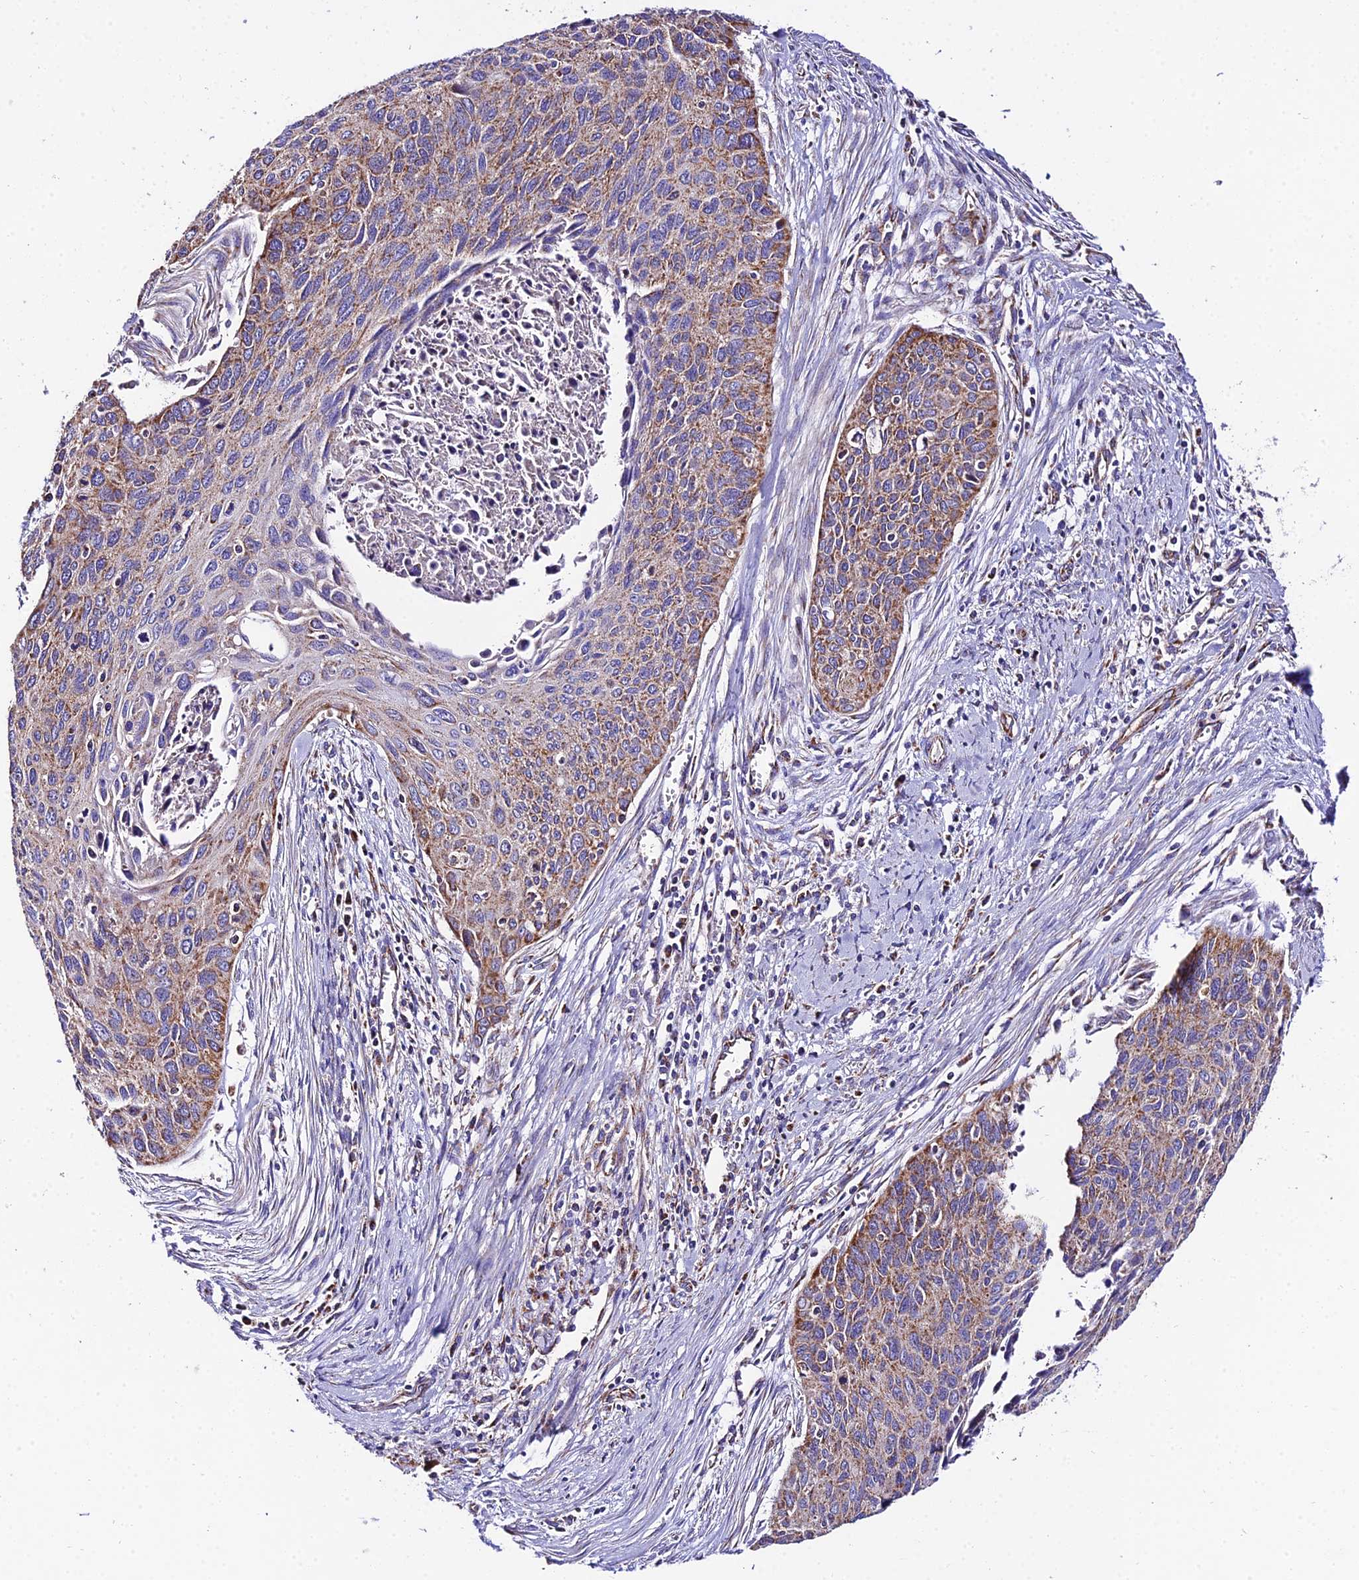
{"staining": {"intensity": "moderate", "quantity": ">75%", "location": "cytoplasmic/membranous"}, "tissue": "cervical cancer", "cell_type": "Tumor cells", "image_type": "cancer", "snomed": [{"axis": "morphology", "description": "Squamous cell carcinoma, NOS"}, {"axis": "topography", "description": "Cervix"}], "caption": "High-power microscopy captured an immunohistochemistry (IHC) micrograph of cervical squamous cell carcinoma, revealing moderate cytoplasmic/membranous staining in about >75% of tumor cells.", "gene": "OCIAD1", "patient": {"sex": "female", "age": 55}}